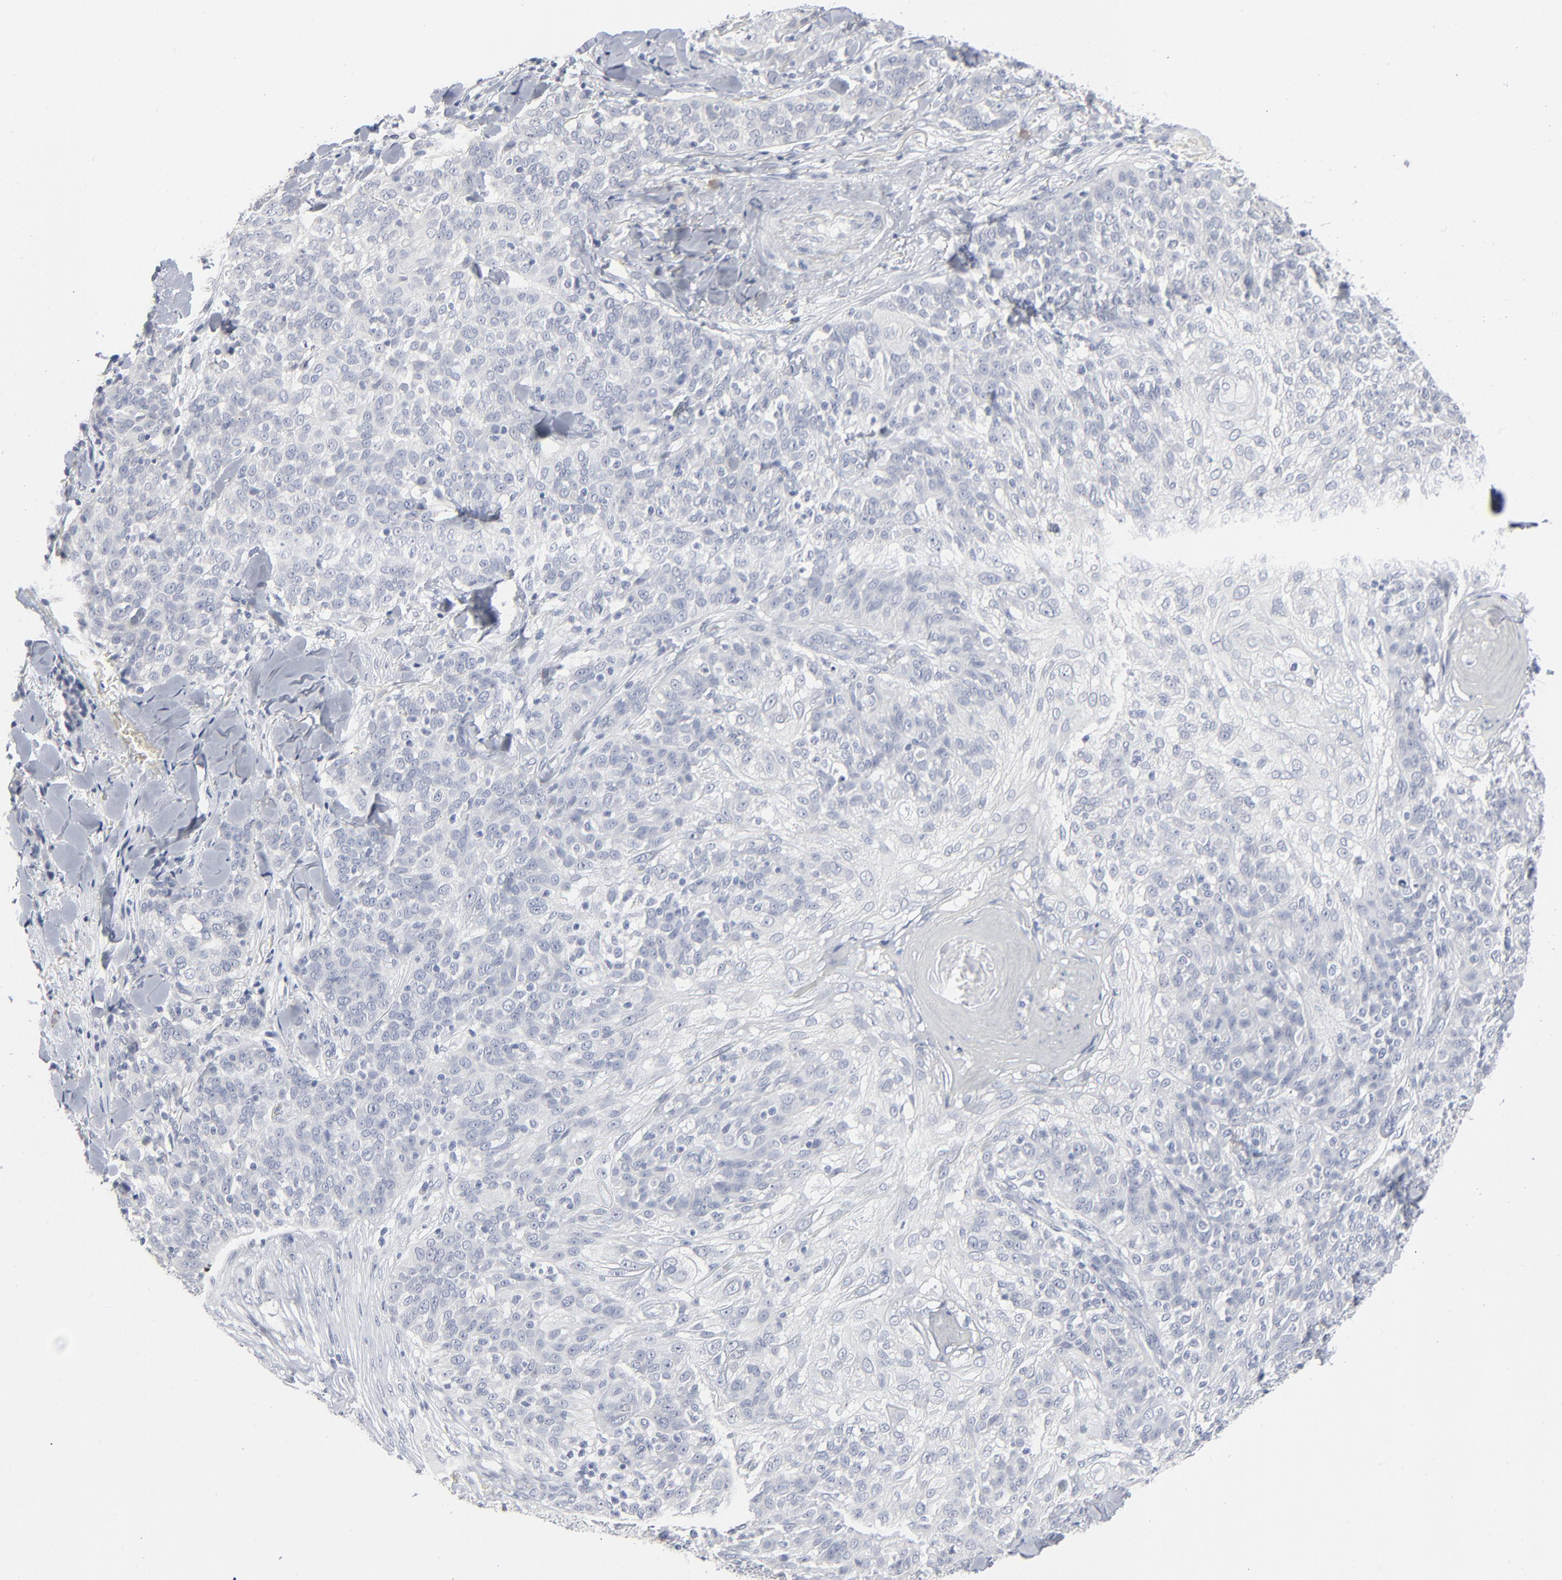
{"staining": {"intensity": "negative", "quantity": "none", "location": "none"}, "tissue": "skin cancer", "cell_type": "Tumor cells", "image_type": "cancer", "snomed": [{"axis": "morphology", "description": "Normal tissue, NOS"}, {"axis": "morphology", "description": "Squamous cell carcinoma, NOS"}, {"axis": "topography", "description": "Skin"}], "caption": "Skin squamous cell carcinoma was stained to show a protein in brown. There is no significant positivity in tumor cells. (Brightfield microscopy of DAB IHC at high magnification).", "gene": "PAGE1", "patient": {"sex": "female", "age": 83}}